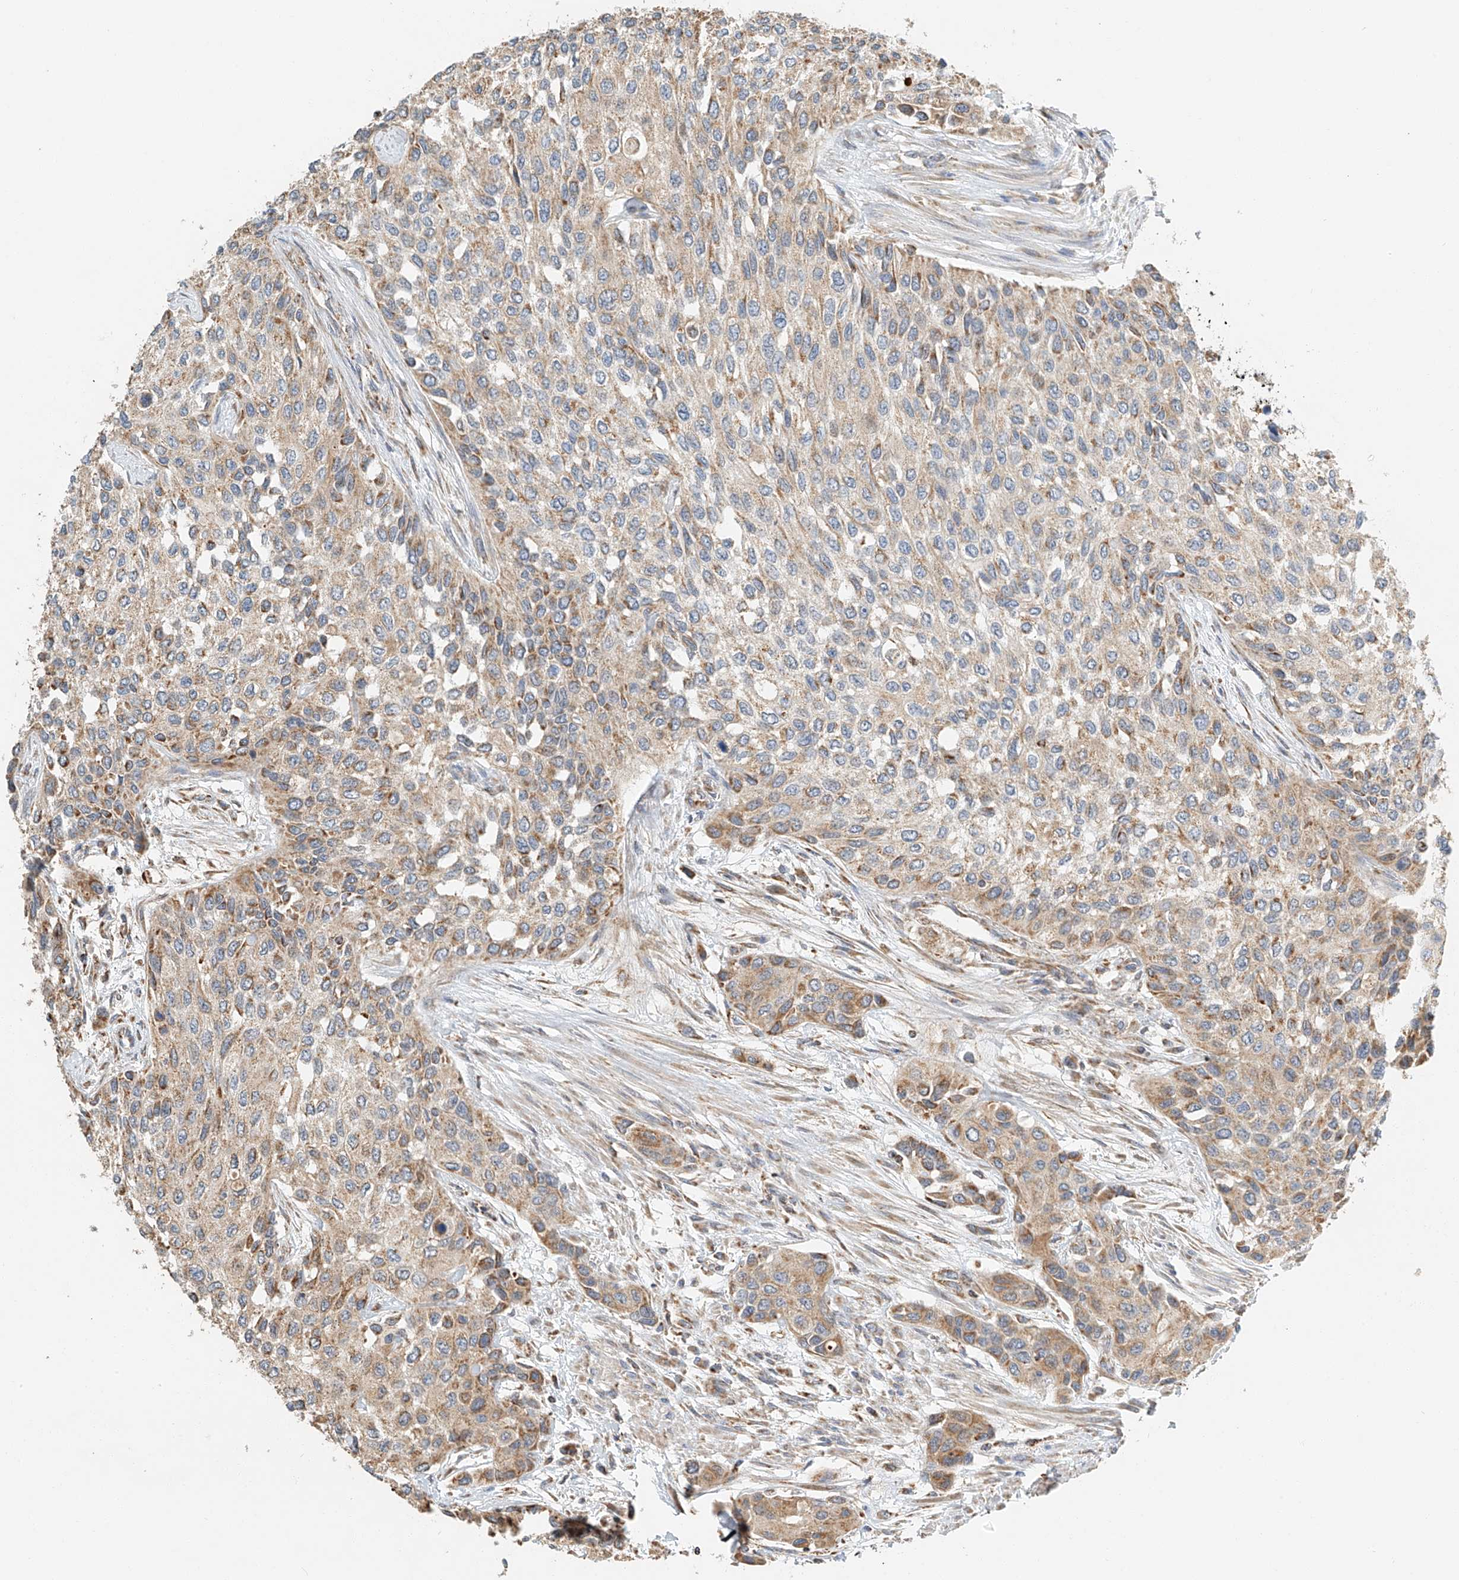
{"staining": {"intensity": "weak", "quantity": ">75%", "location": "cytoplasmic/membranous"}, "tissue": "urothelial cancer", "cell_type": "Tumor cells", "image_type": "cancer", "snomed": [{"axis": "morphology", "description": "Normal tissue, NOS"}, {"axis": "morphology", "description": "Urothelial carcinoma, High grade"}, {"axis": "topography", "description": "Vascular tissue"}, {"axis": "topography", "description": "Urinary bladder"}], "caption": "Tumor cells display low levels of weak cytoplasmic/membranous positivity in about >75% of cells in human urothelial cancer.", "gene": "YIPF7", "patient": {"sex": "female", "age": 56}}